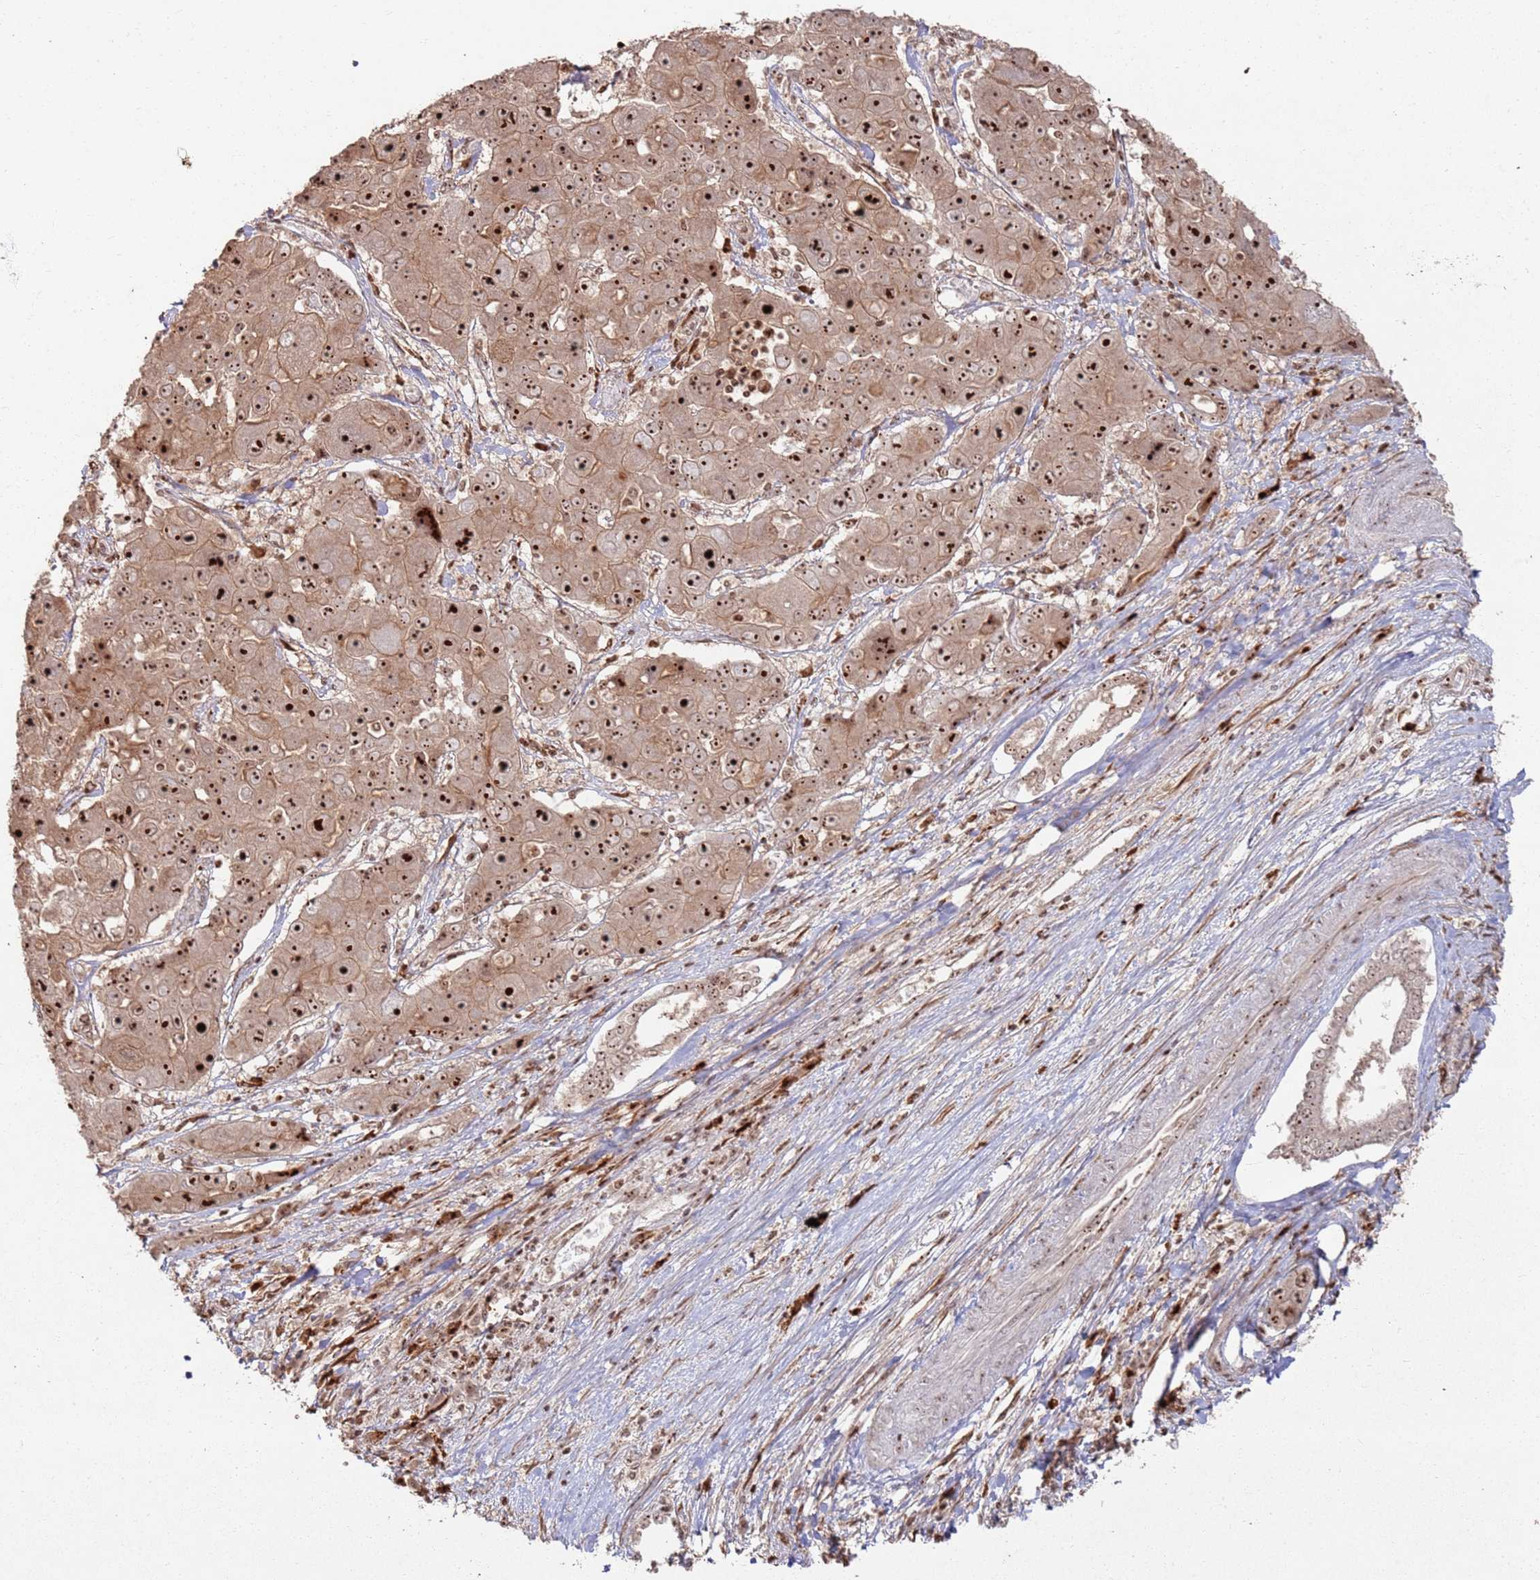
{"staining": {"intensity": "strong", "quantity": ">75%", "location": "cytoplasmic/membranous,nuclear"}, "tissue": "liver cancer", "cell_type": "Tumor cells", "image_type": "cancer", "snomed": [{"axis": "morphology", "description": "Cholangiocarcinoma"}, {"axis": "topography", "description": "Liver"}], "caption": "An image of human liver cholangiocarcinoma stained for a protein reveals strong cytoplasmic/membranous and nuclear brown staining in tumor cells.", "gene": "UTP11", "patient": {"sex": "male", "age": 67}}